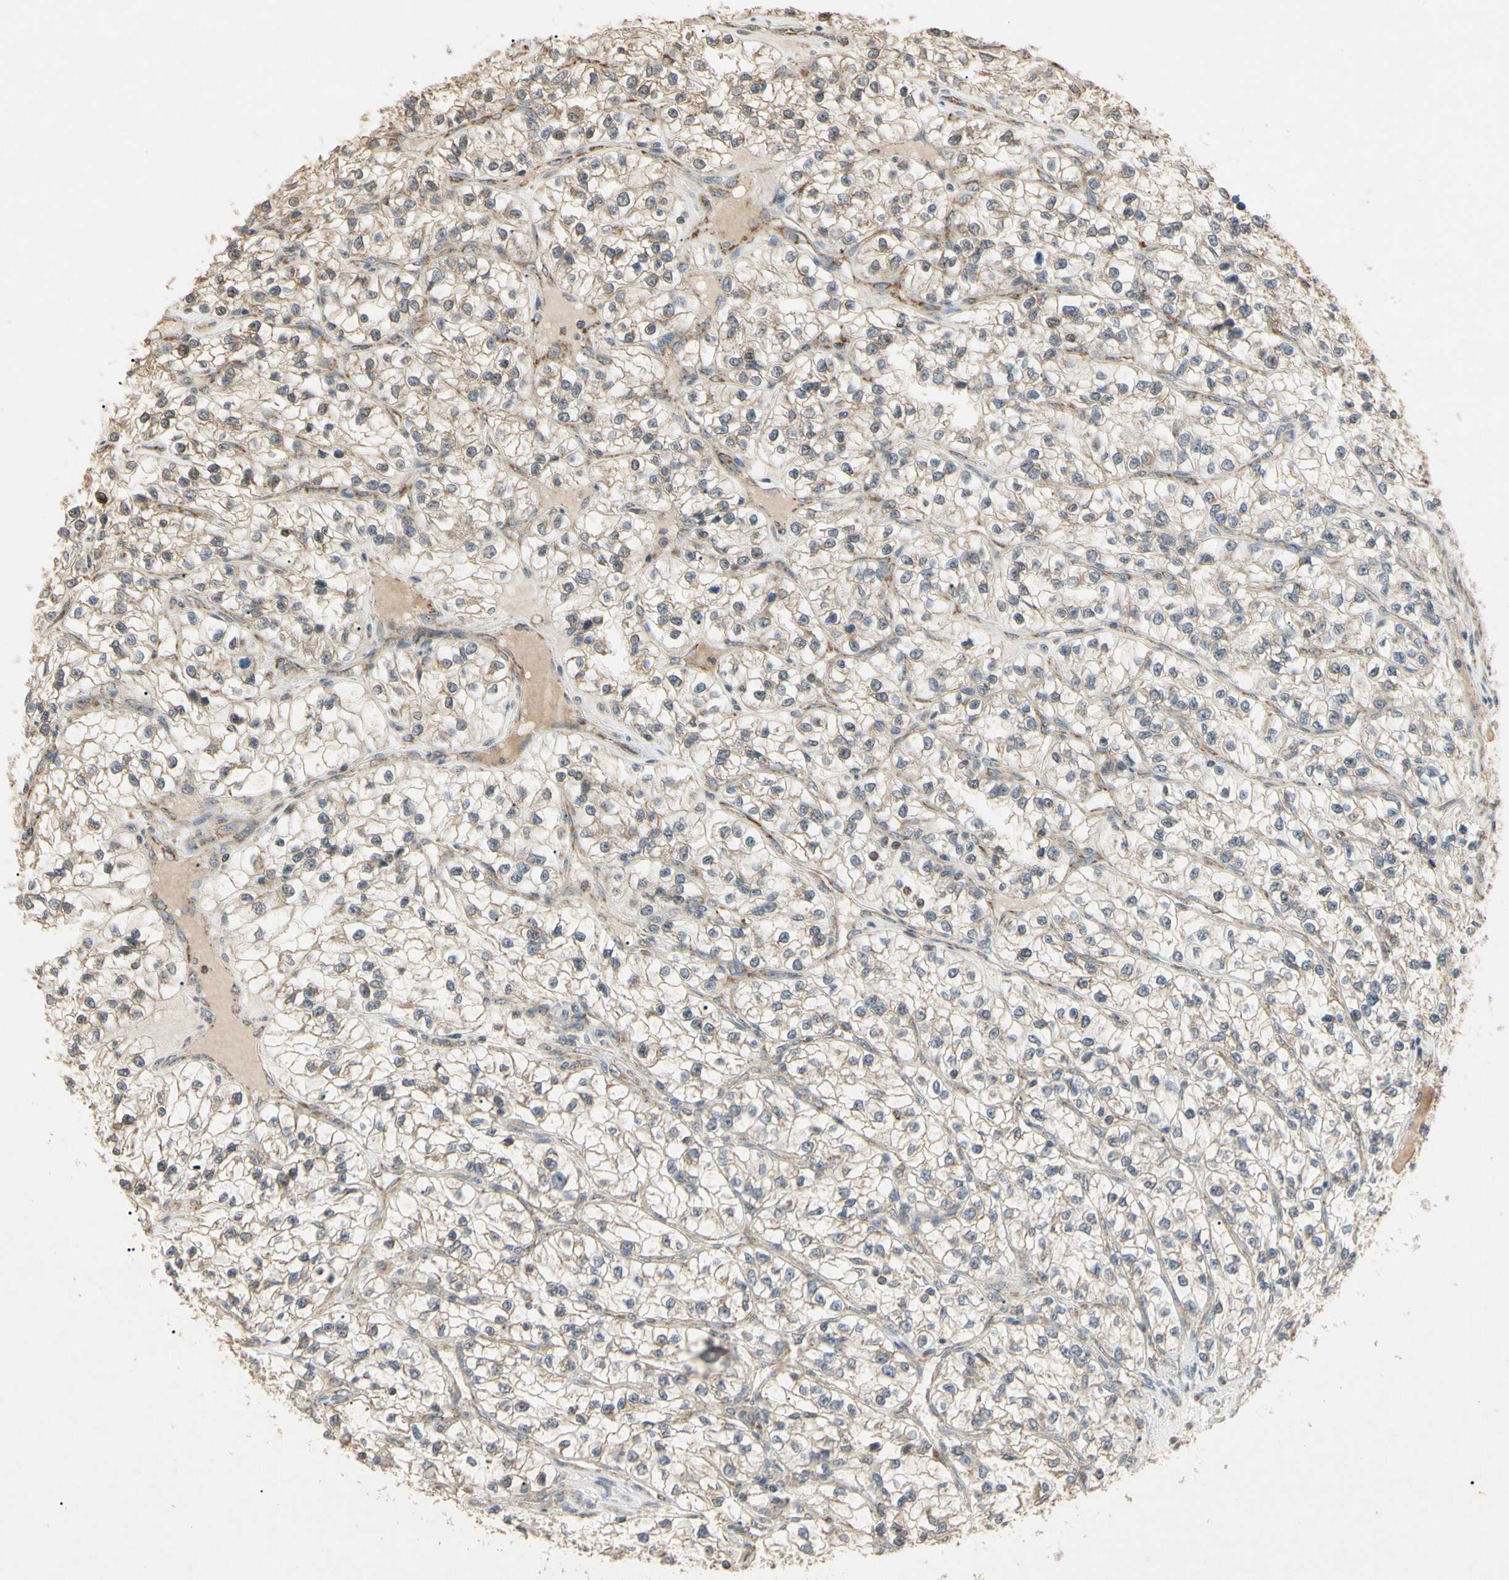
{"staining": {"intensity": "weak", "quantity": ">75%", "location": "cytoplasmic/membranous"}, "tissue": "renal cancer", "cell_type": "Tumor cells", "image_type": "cancer", "snomed": [{"axis": "morphology", "description": "Adenocarcinoma, NOS"}, {"axis": "topography", "description": "Kidney"}], "caption": "Immunohistochemical staining of human renal cancer (adenocarcinoma) exhibits low levels of weak cytoplasmic/membranous protein positivity in about >75% of tumor cells. The protein is stained brown, and the nuclei are stained in blue (DAB IHC with brightfield microscopy, high magnification).", "gene": "PRDX5", "patient": {"sex": "female", "age": 57}}